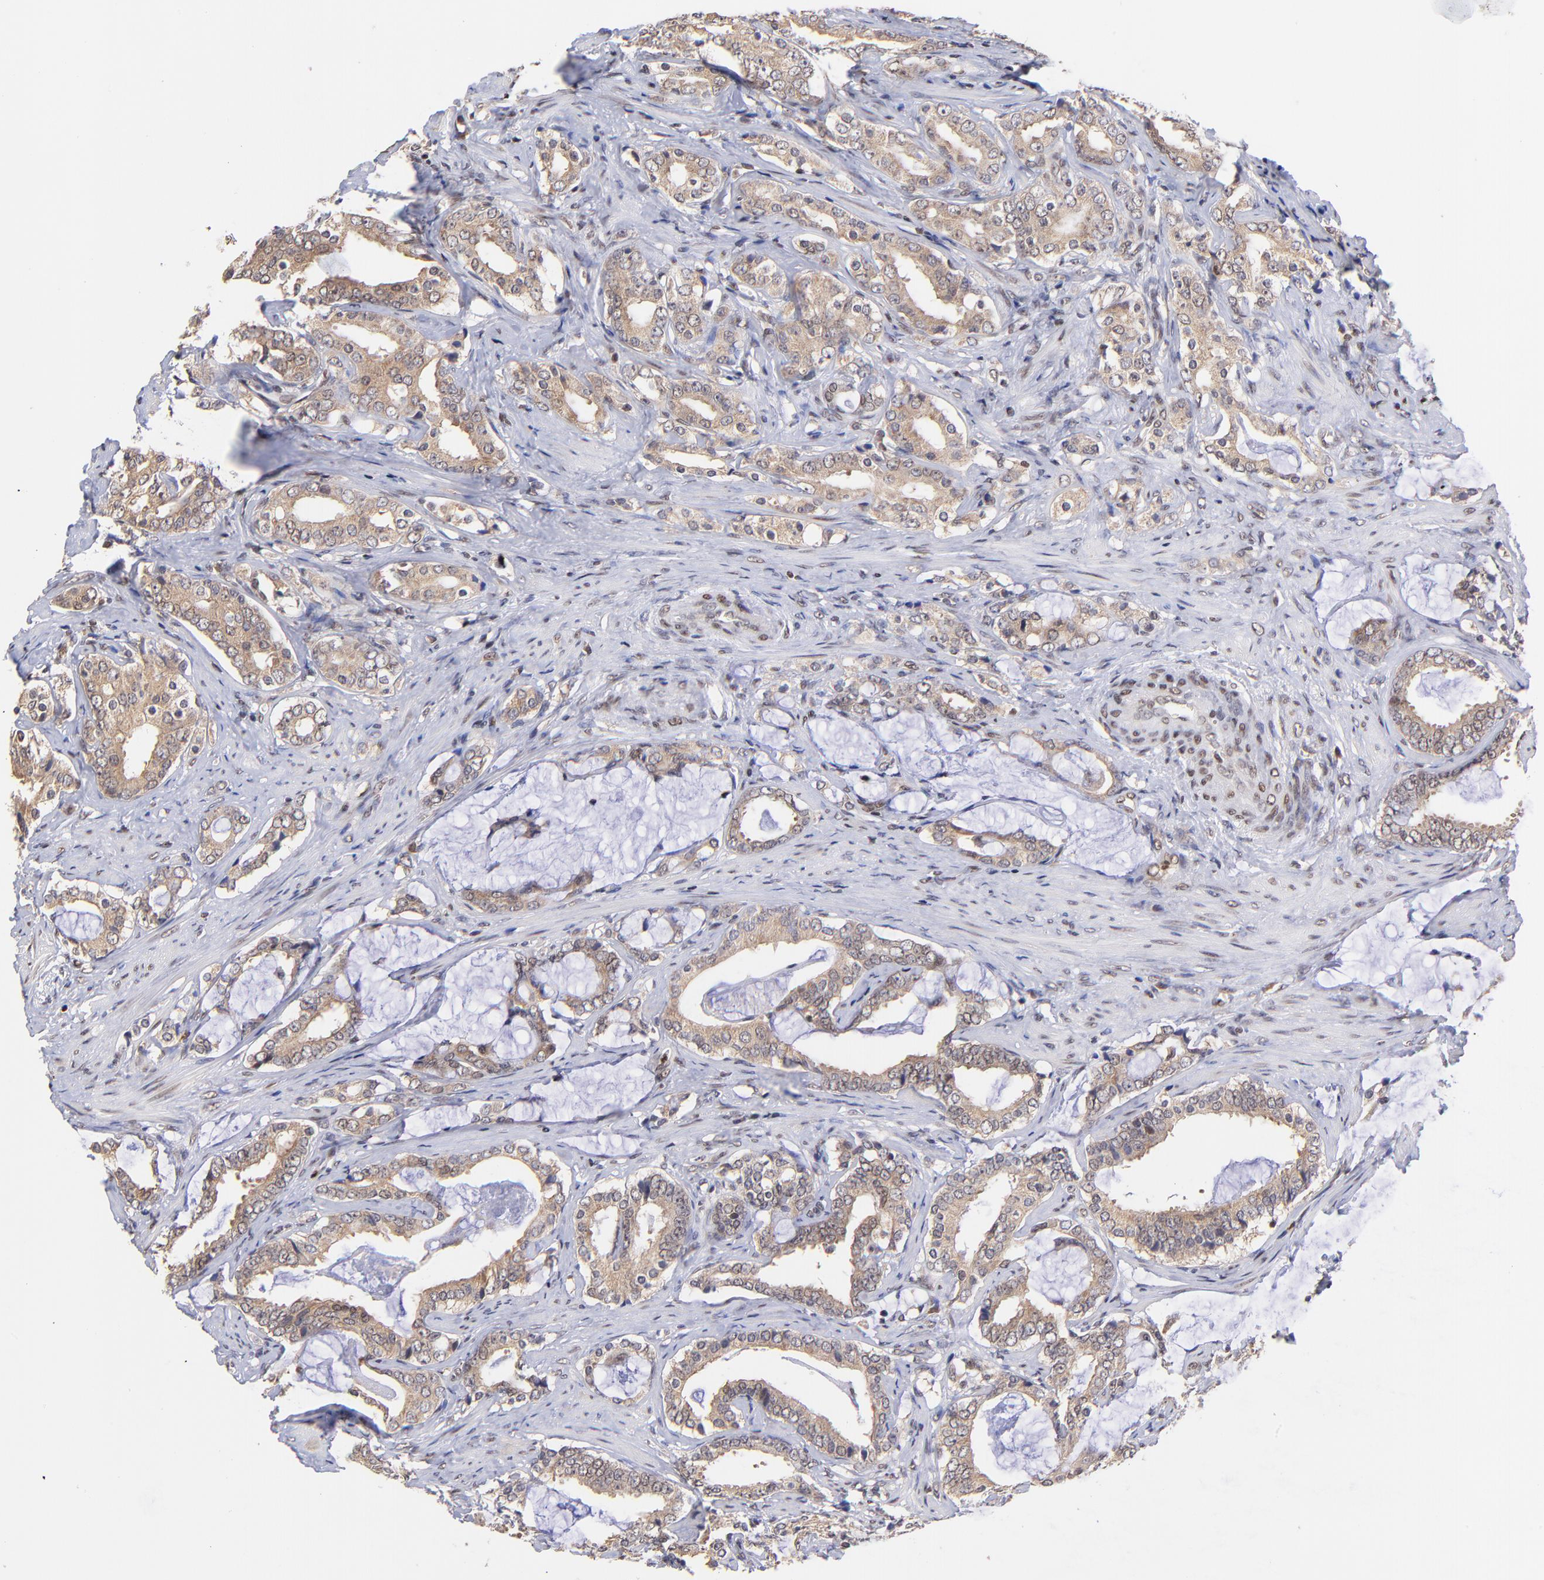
{"staining": {"intensity": "moderate", "quantity": ">75%", "location": "cytoplasmic/membranous"}, "tissue": "prostate cancer", "cell_type": "Tumor cells", "image_type": "cancer", "snomed": [{"axis": "morphology", "description": "Adenocarcinoma, Low grade"}, {"axis": "topography", "description": "Prostate"}], "caption": "Immunohistochemistry micrograph of neoplastic tissue: human prostate cancer (adenocarcinoma (low-grade)) stained using IHC demonstrates medium levels of moderate protein expression localized specifically in the cytoplasmic/membranous of tumor cells, appearing as a cytoplasmic/membranous brown color.", "gene": "WDR25", "patient": {"sex": "male", "age": 59}}